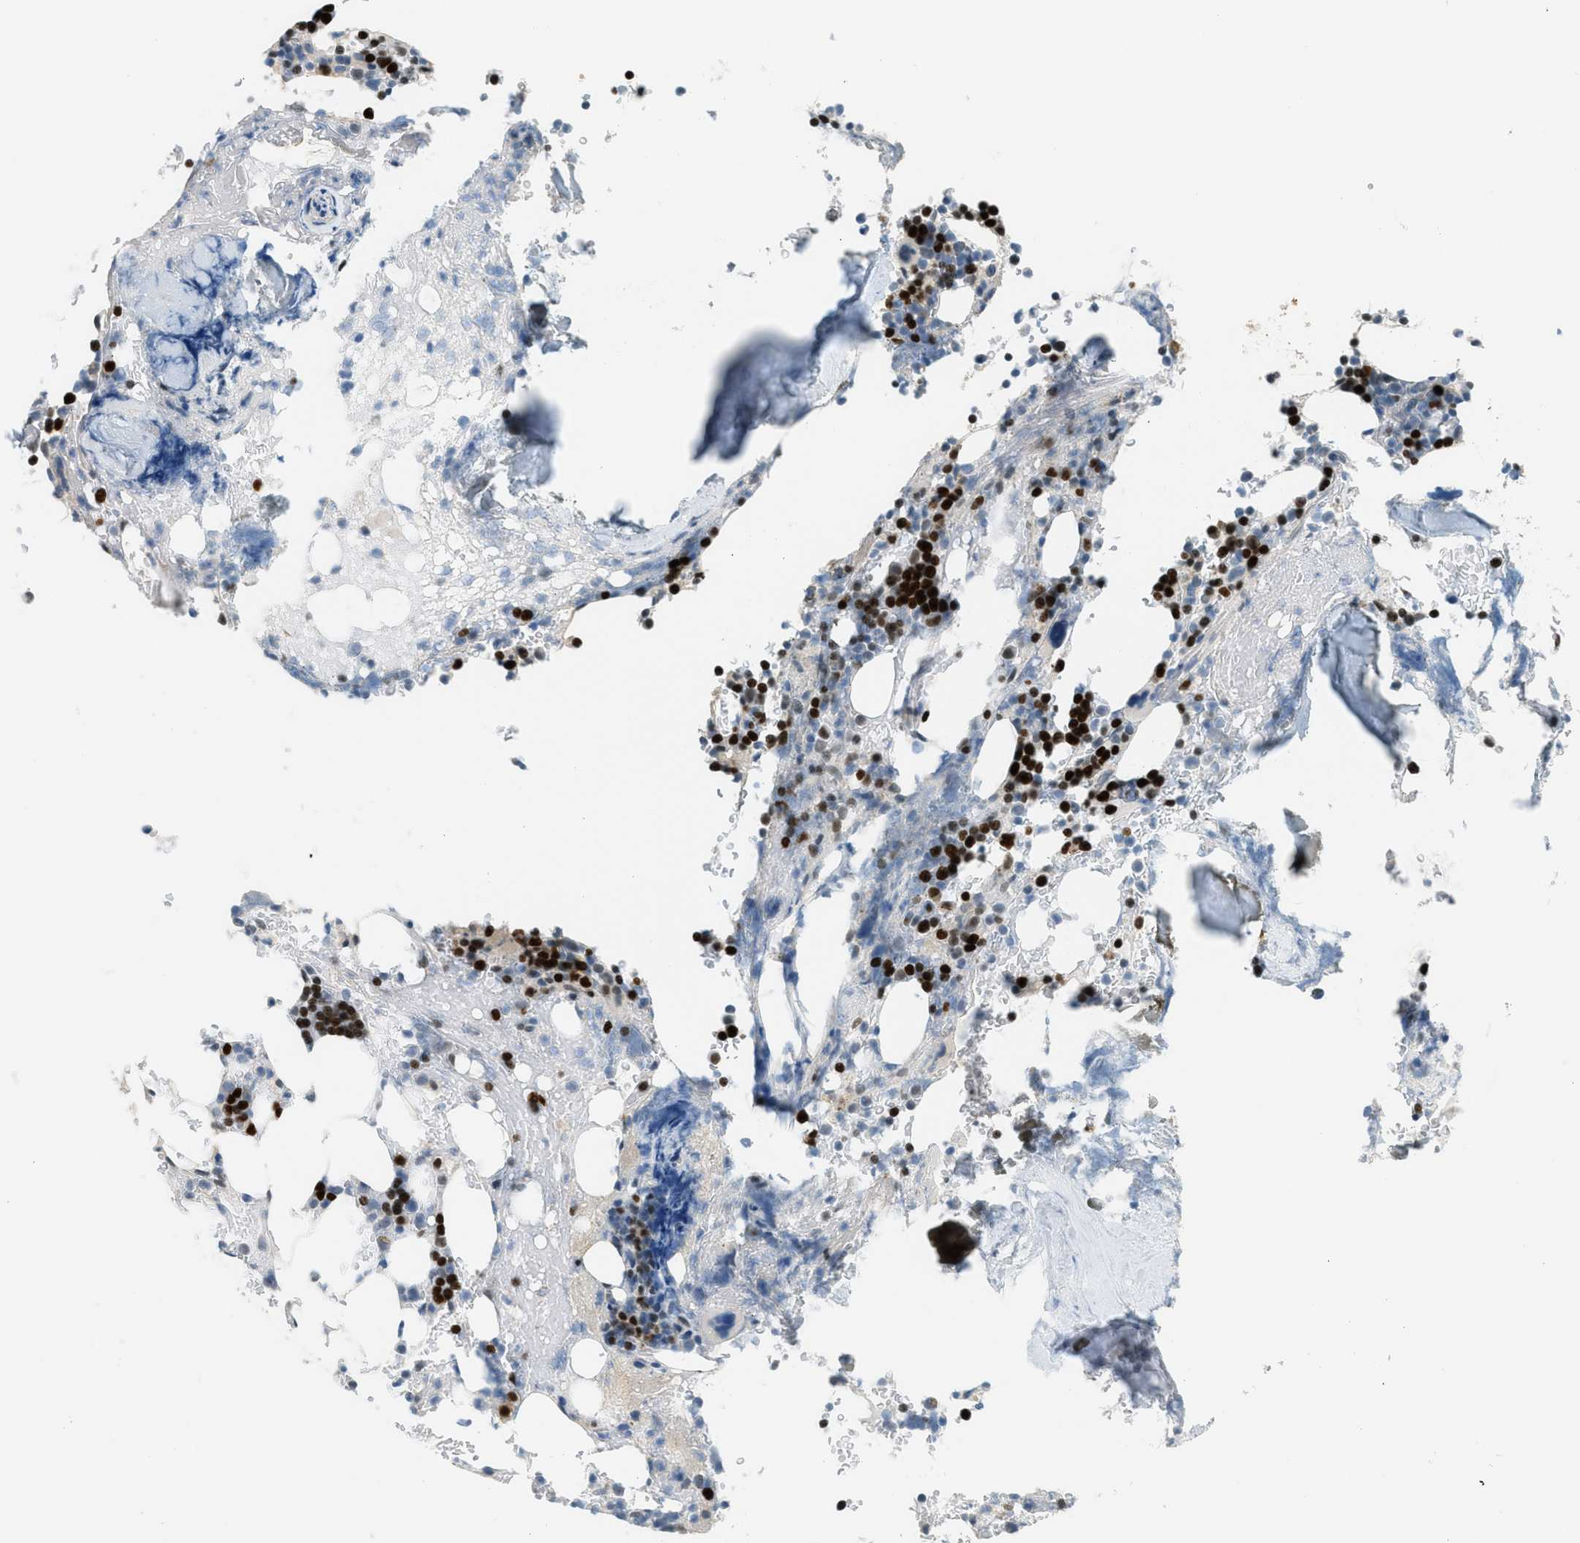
{"staining": {"intensity": "strong", "quantity": ">75%", "location": "nuclear"}, "tissue": "bone marrow", "cell_type": "Hematopoietic cells", "image_type": "normal", "snomed": [{"axis": "morphology", "description": "Normal tissue, NOS"}, {"axis": "topography", "description": "Bone marrow"}], "caption": "IHC of normal human bone marrow reveals high levels of strong nuclear expression in approximately >75% of hematopoietic cells. (DAB IHC, brown staining for protein, blue staining for nuclei).", "gene": "TCF3", "patient": {"sex": "female", "age": 73}}